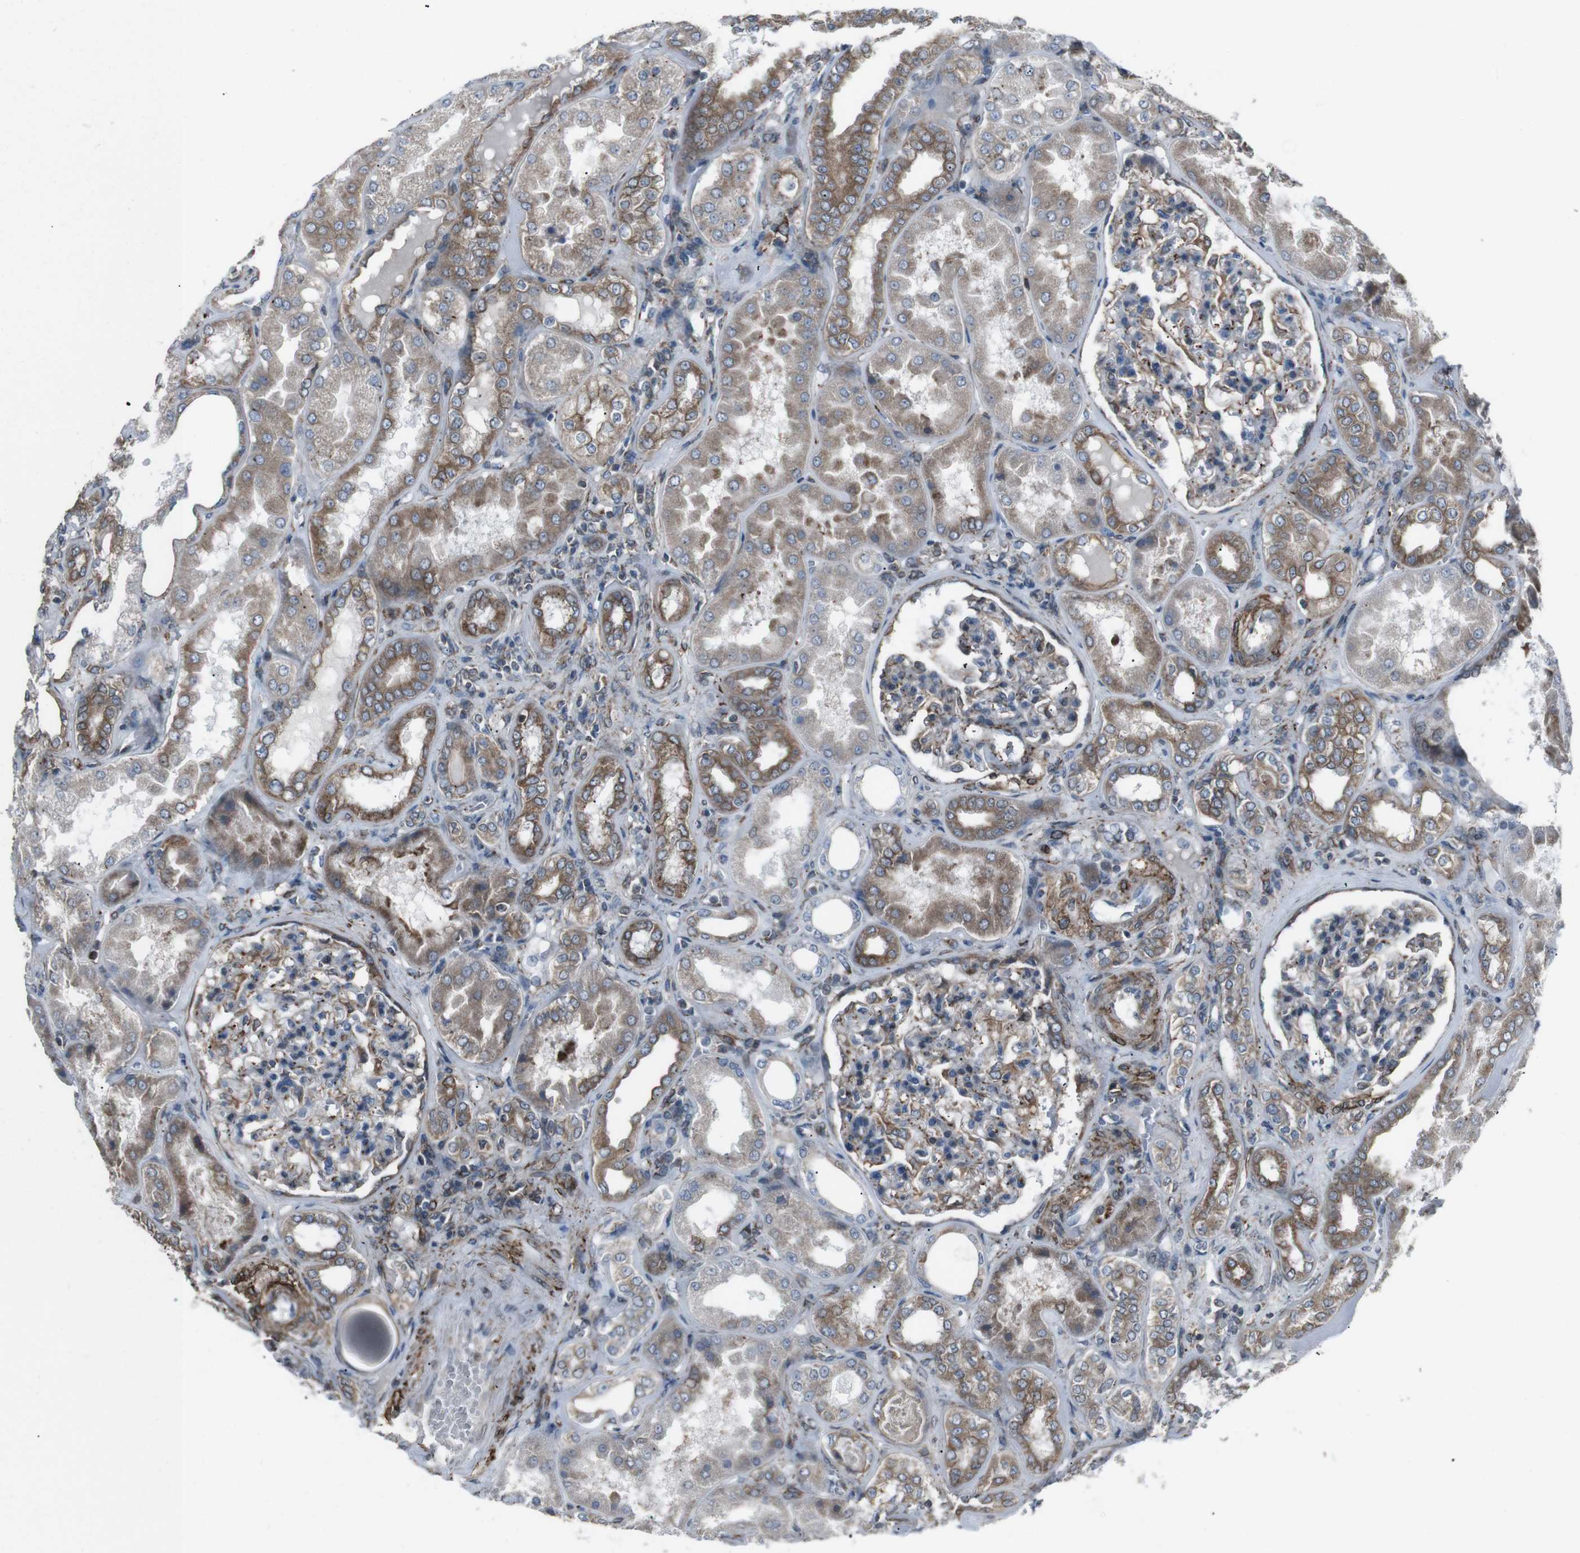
{"staining": {"intensity": "moderate", "quantity": "25%-75%", "location": "cytoplasmic/membranous"}, "tissue": "kidney", "cell_type": "Cells in glomeruli", "image_type": "normal", "snomed": [{"axis": "morphology", "description": "Normal tissue, NOS"}, {"axis": "topography", "description": "Kidney"}], "caption": "IHC of normal human kidney reveals medium levels of moderate cytoplasmic/membranous positivity in about 25%-75% of cells in glomeruli. The staining was performed using DAB (3,3'-diaminobenzidine), with brown indicating positive protein expression. Nuclei are stained blue with hematoxylin.", "gene": "LNPK", "patient": {"sex": "female", "age": 56}}